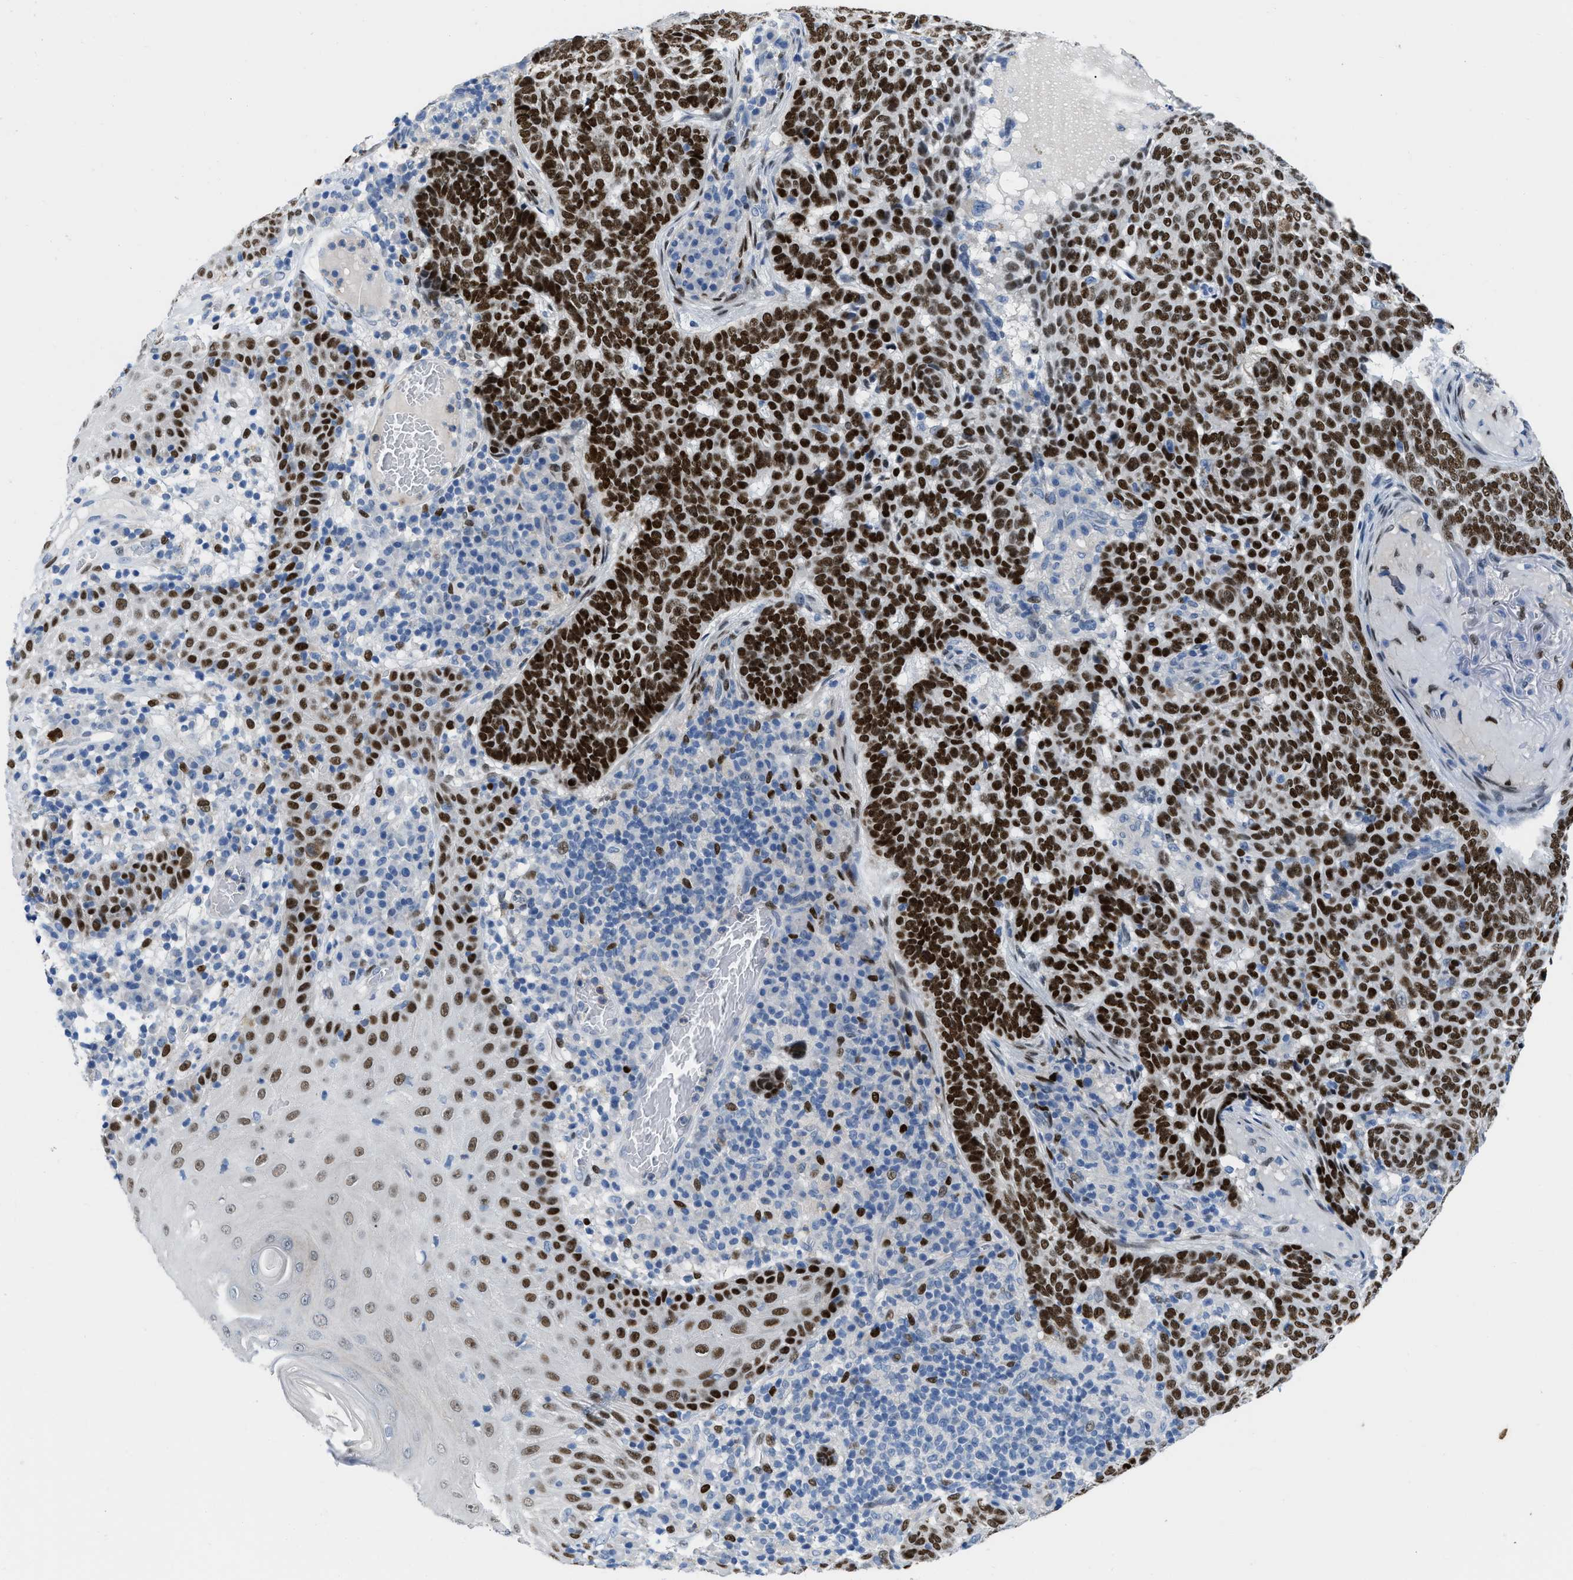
{"staining": {"intensity": "strong", "quantity": ">75%", "location": "nuclear"}, "tissue": "skin cancer", "cell_type": "Tumor cells", "image_type": "cancer", "snomed": [{"axis": "morphology", "description": "Basal cell carcinoma"}, {"axis": "topography", "description": "Skin"}], "caption": "The histopathology image displays staining of basal cell carcinoma (skin), revealing strong nuclear protein positivity (brown color) within tumor cells.", "gene": "NFIX", "patient": {"sex": "male", "age": 85}}